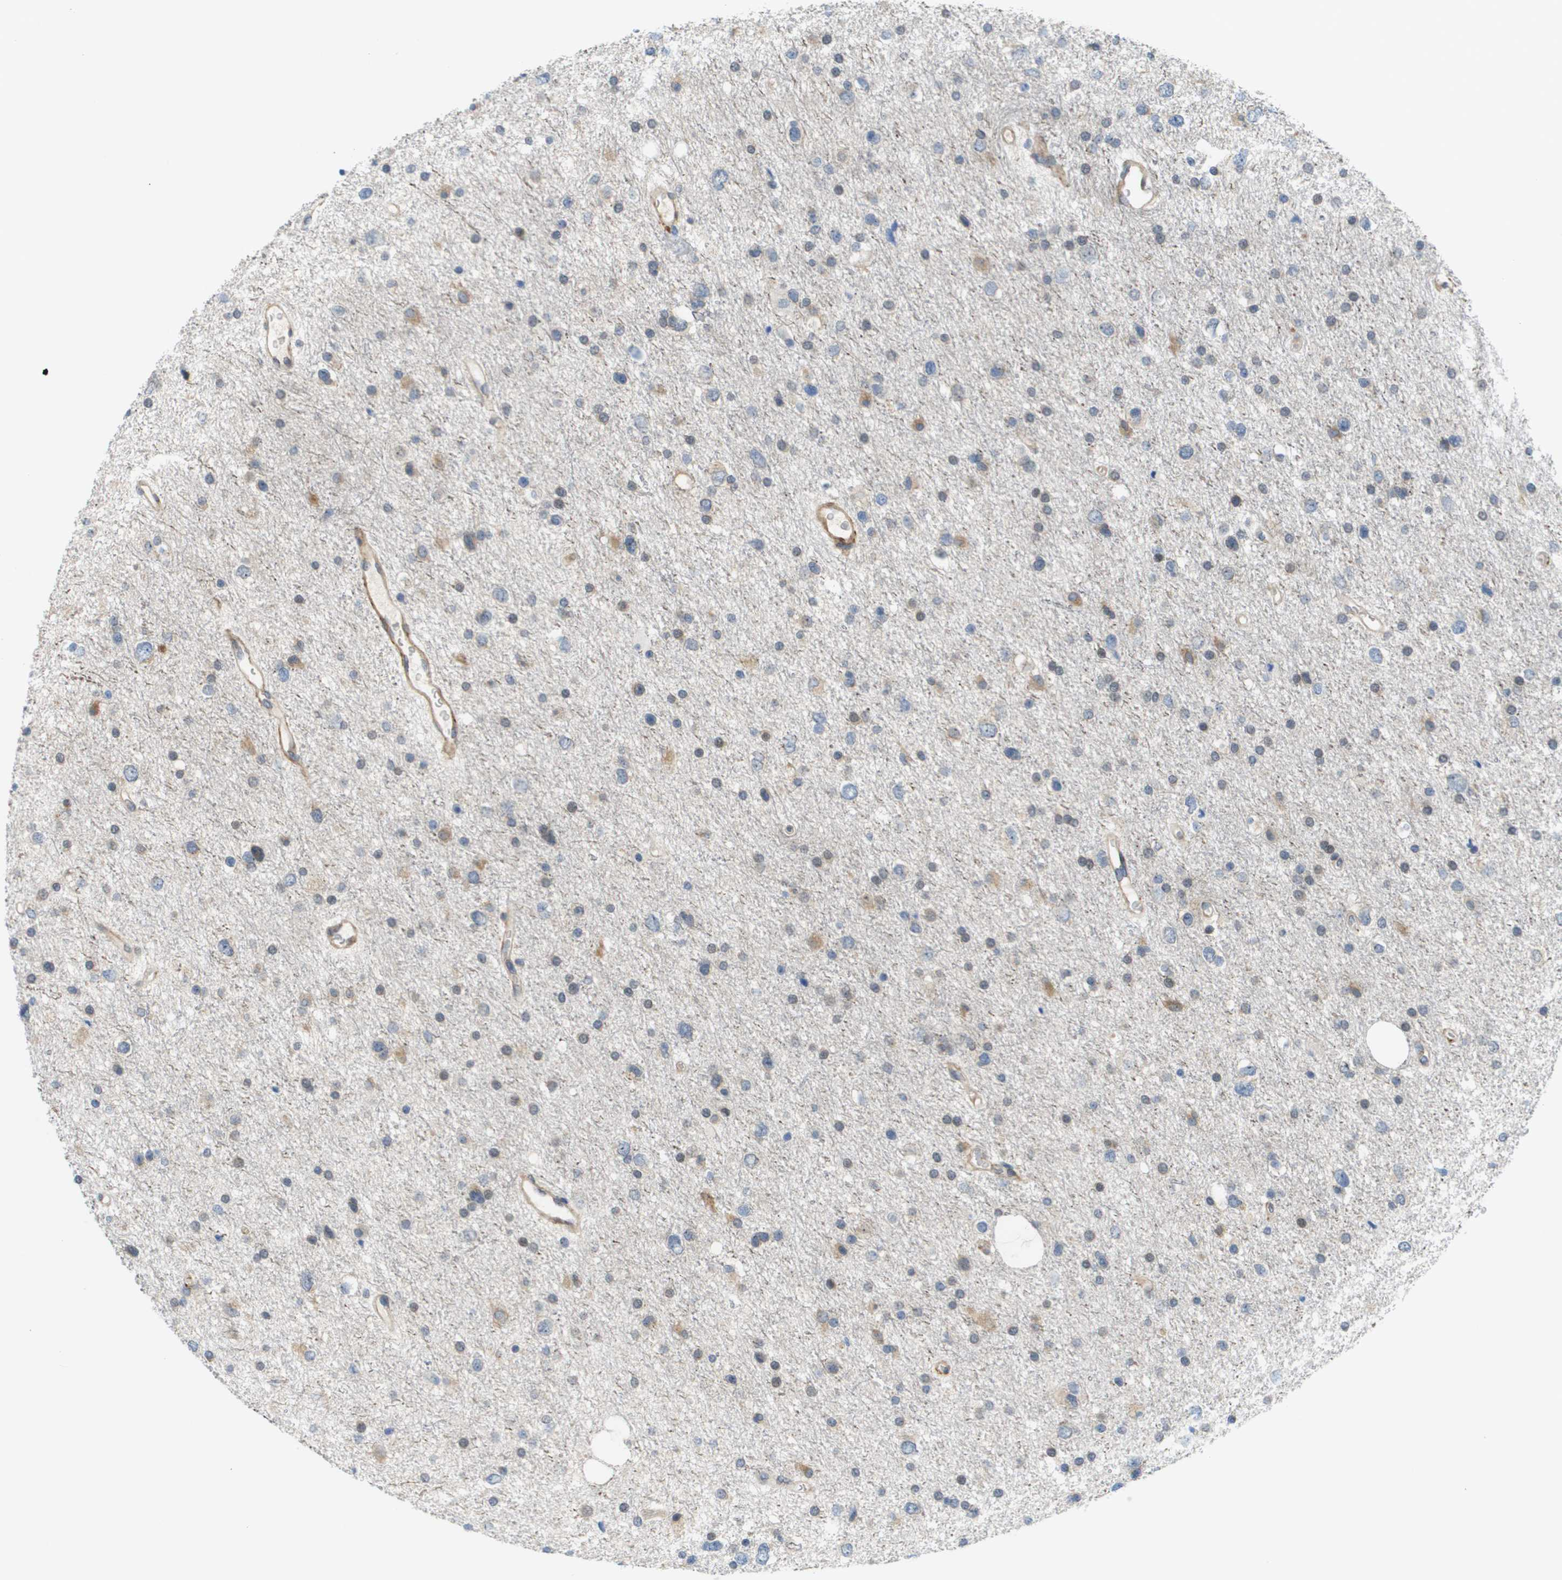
{"staining": {"intensity": "negative", "quantity": "none", "location": "none"}, "tissue": "glioma", "cell_type": "Tumor cells", "image_type": "cancer", "snomed": [{"axis": "morphology", "description": "Glioma, malignant, Low grade"}, {"axis": "topography", "description": "Brain"}], "caption": "This is an IHC micrograph of malignant glioma (low-grade). There is no positivity in tumor cells.", "gene": "OTUD5", "patient": {"sex": "female", "age": 37}}